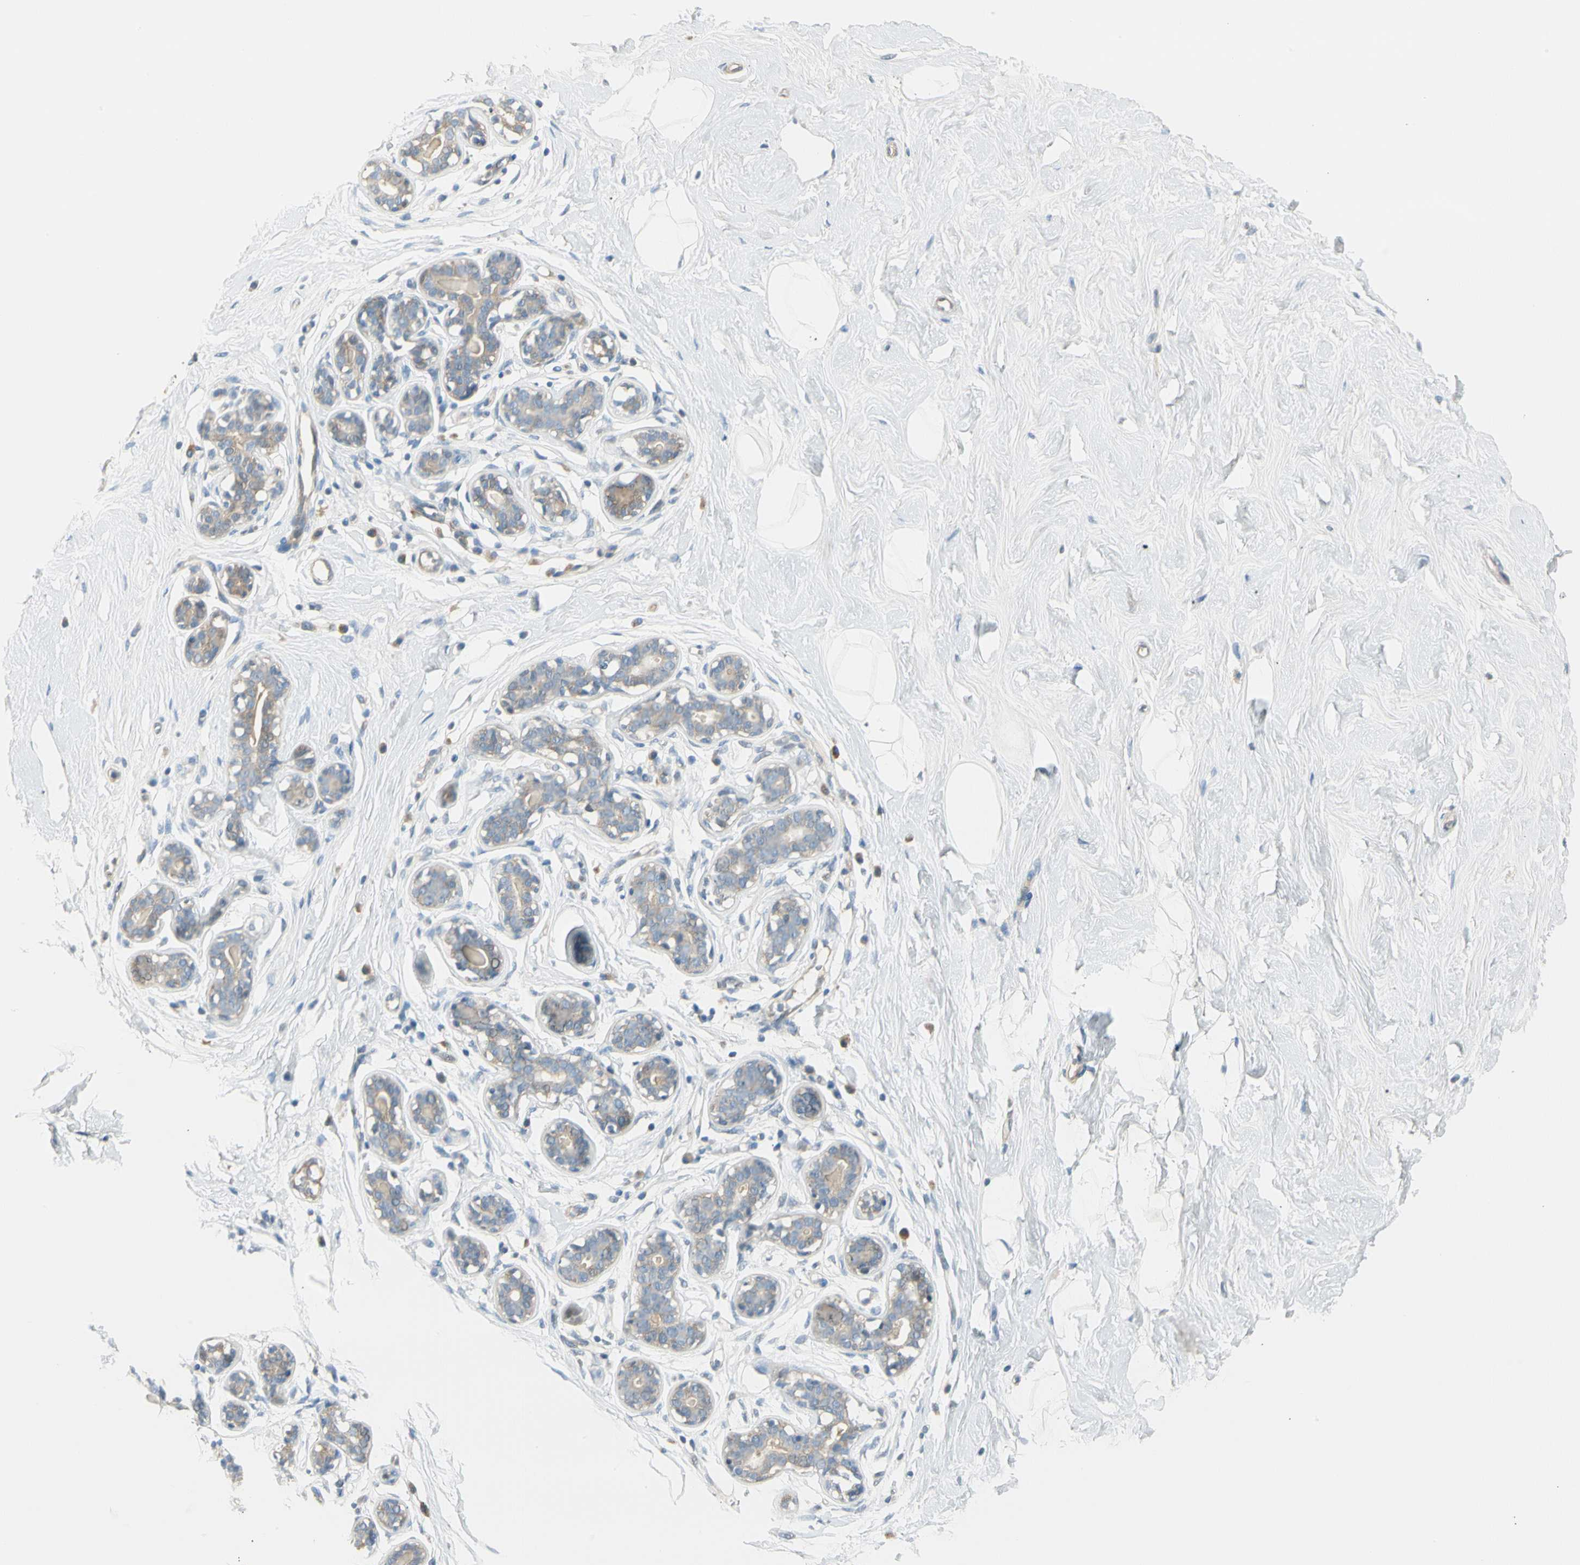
{"staining": {"intensity": "negative", "quantity": "none", "location": "none"}, "tissue": "breast", "cell_type": "Adipocytes", "image_type": "normal", "snomed": [{"axis": "morphology", "description": "Normal tissue, NOS"}, {"axis": "topography", "description": "Breast"}], "caption": "Adipocytes show no significant expression in benign breast. (DAB (3,3'-diaminobenzidine) immunohistochemistry (IHC) with hematoxylin counter stain).", "gene": "ADGRA3", "patient": {"sex": "female", "age": 23}}